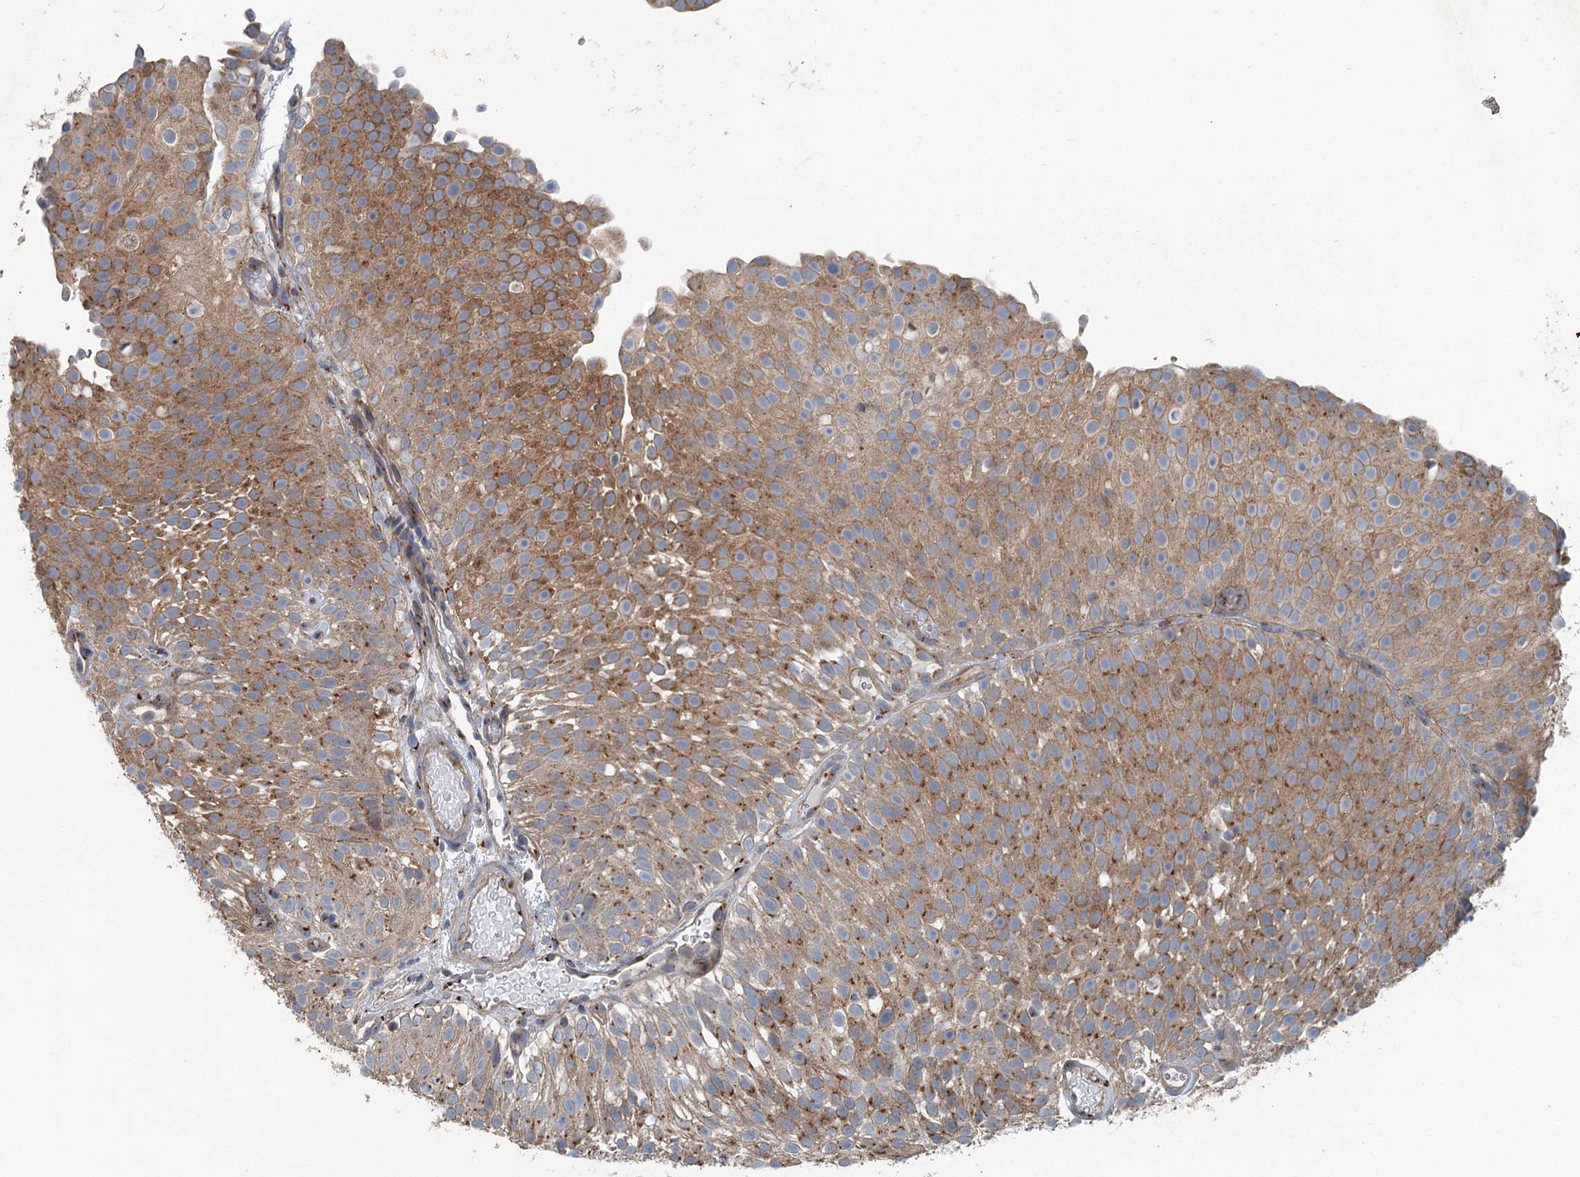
{"staining": {"intensity": "moderate", "quantity": ">75%", "location": "cytoplasmic/membranous"}, "tissue": "urothelial cancer", "cell_type": "Tumor cells", "image_type": "cancer", "snomed": [{"axis": "morphology", "description": "Urothelial carcinoma, Low grade"}, {"axis": "topography", "description": "Urinary bladder"}], "caption": "Immunohistochemical staining of urothelial cancer exhibits medium levels of moderate cytoplasmic/membranous protein expression in about >75% of tumor cells. The staining is performed using DAB (3,3'-diaminobenzidine) brown chromogen to label protein expression. The nuclei are counter-stained blue using hematoxylin.", "gene": "ITIH5", "patient": {"sex": "male", "age": 78}}